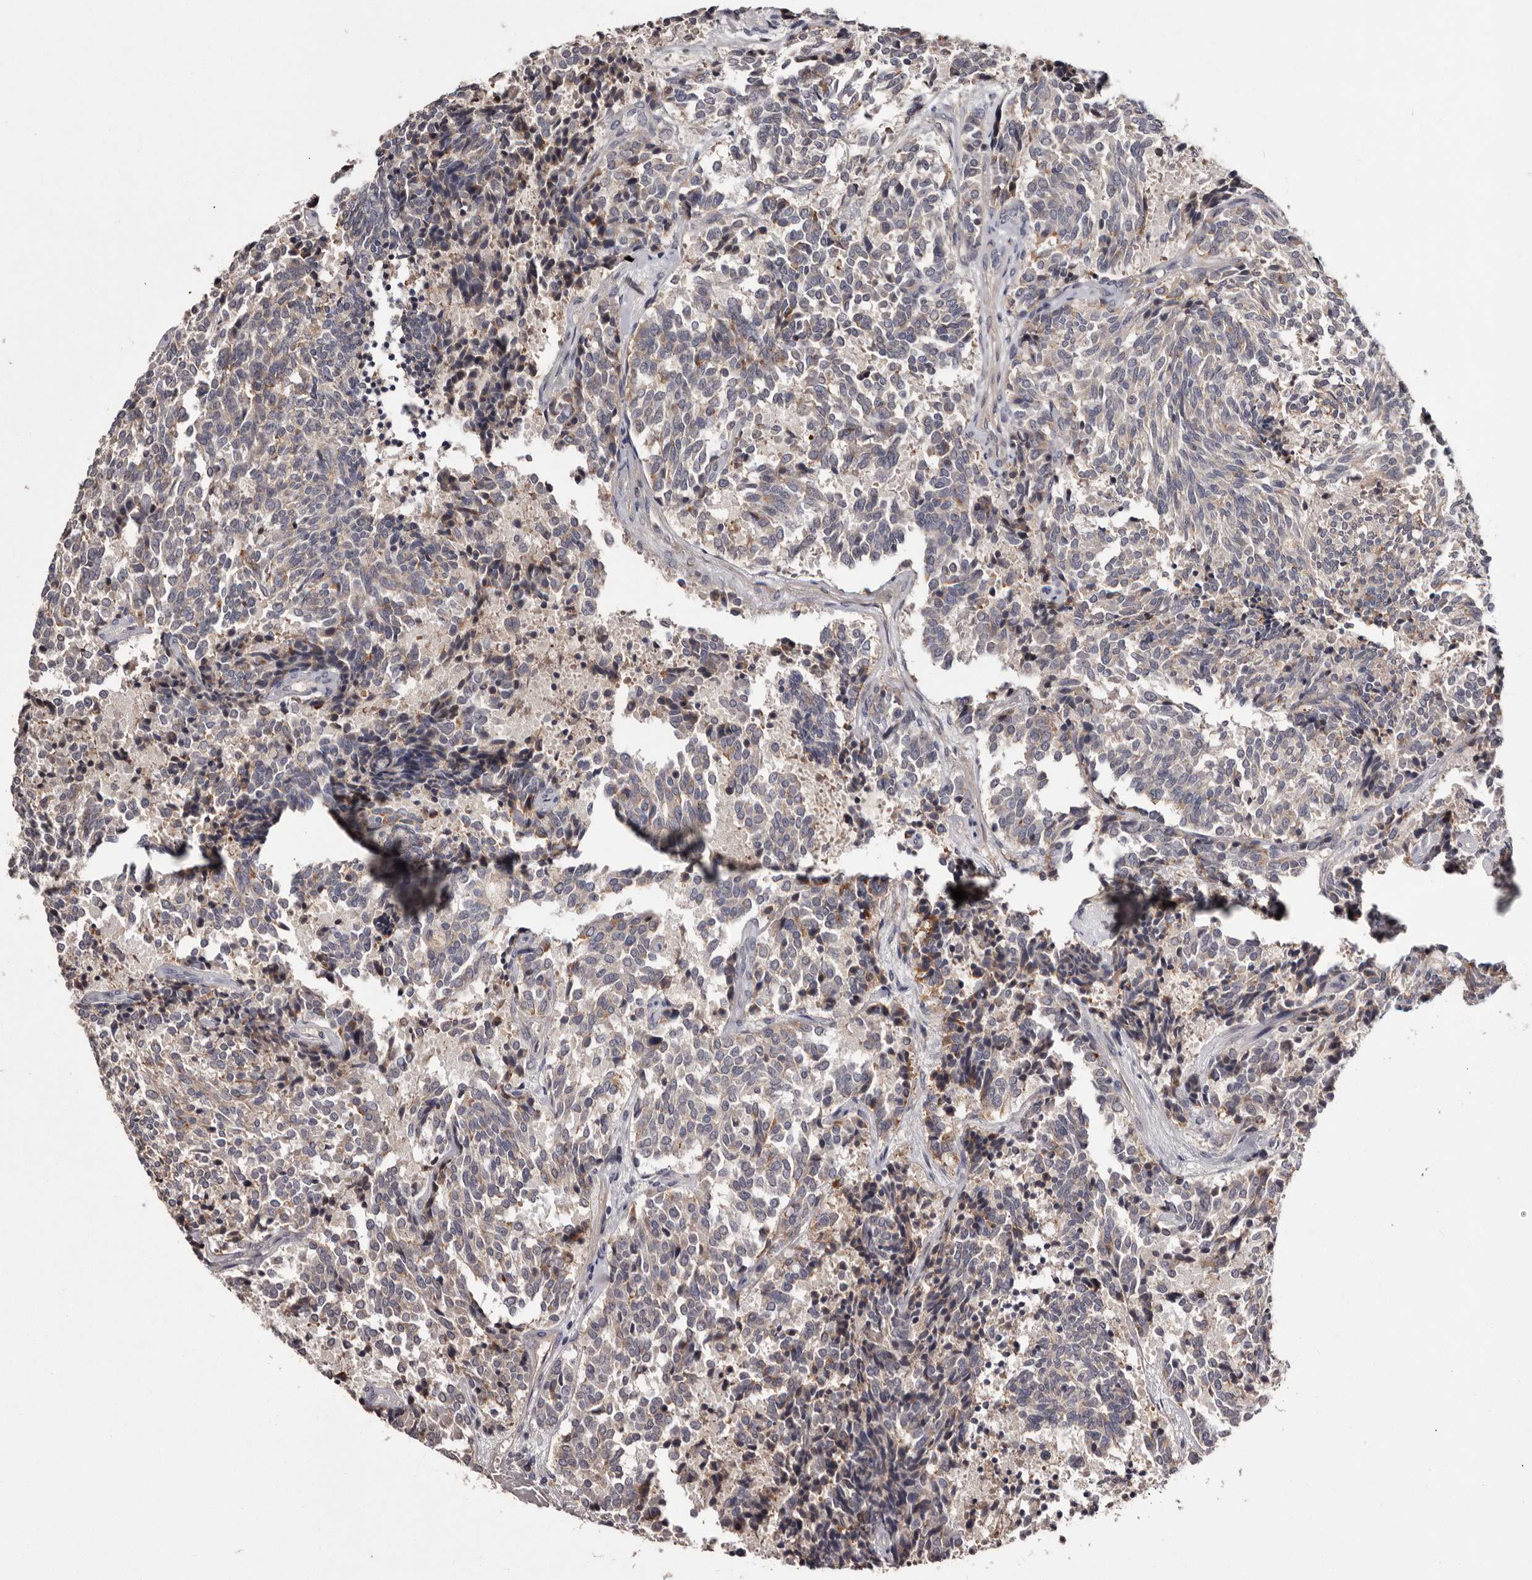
{"staining": {"intensity": "weak", "quantity": "<25%", "location": "cytoplasmic/membranous"}, "tissue": "carcinoid", "cell_type": "Tumor cells", "image_type": "cancer", "snomed": [{"axis": "morphology", "description": "Carcinoid, malignant, NOS"}, {"axis": "topography", "description": "Pancreas"}], "caption": "Tumor cells are negative for brown protein staining in malignant carcinoid.", "gene": "CYP1B1", "patient": {"sex": "female", "age": 54}}